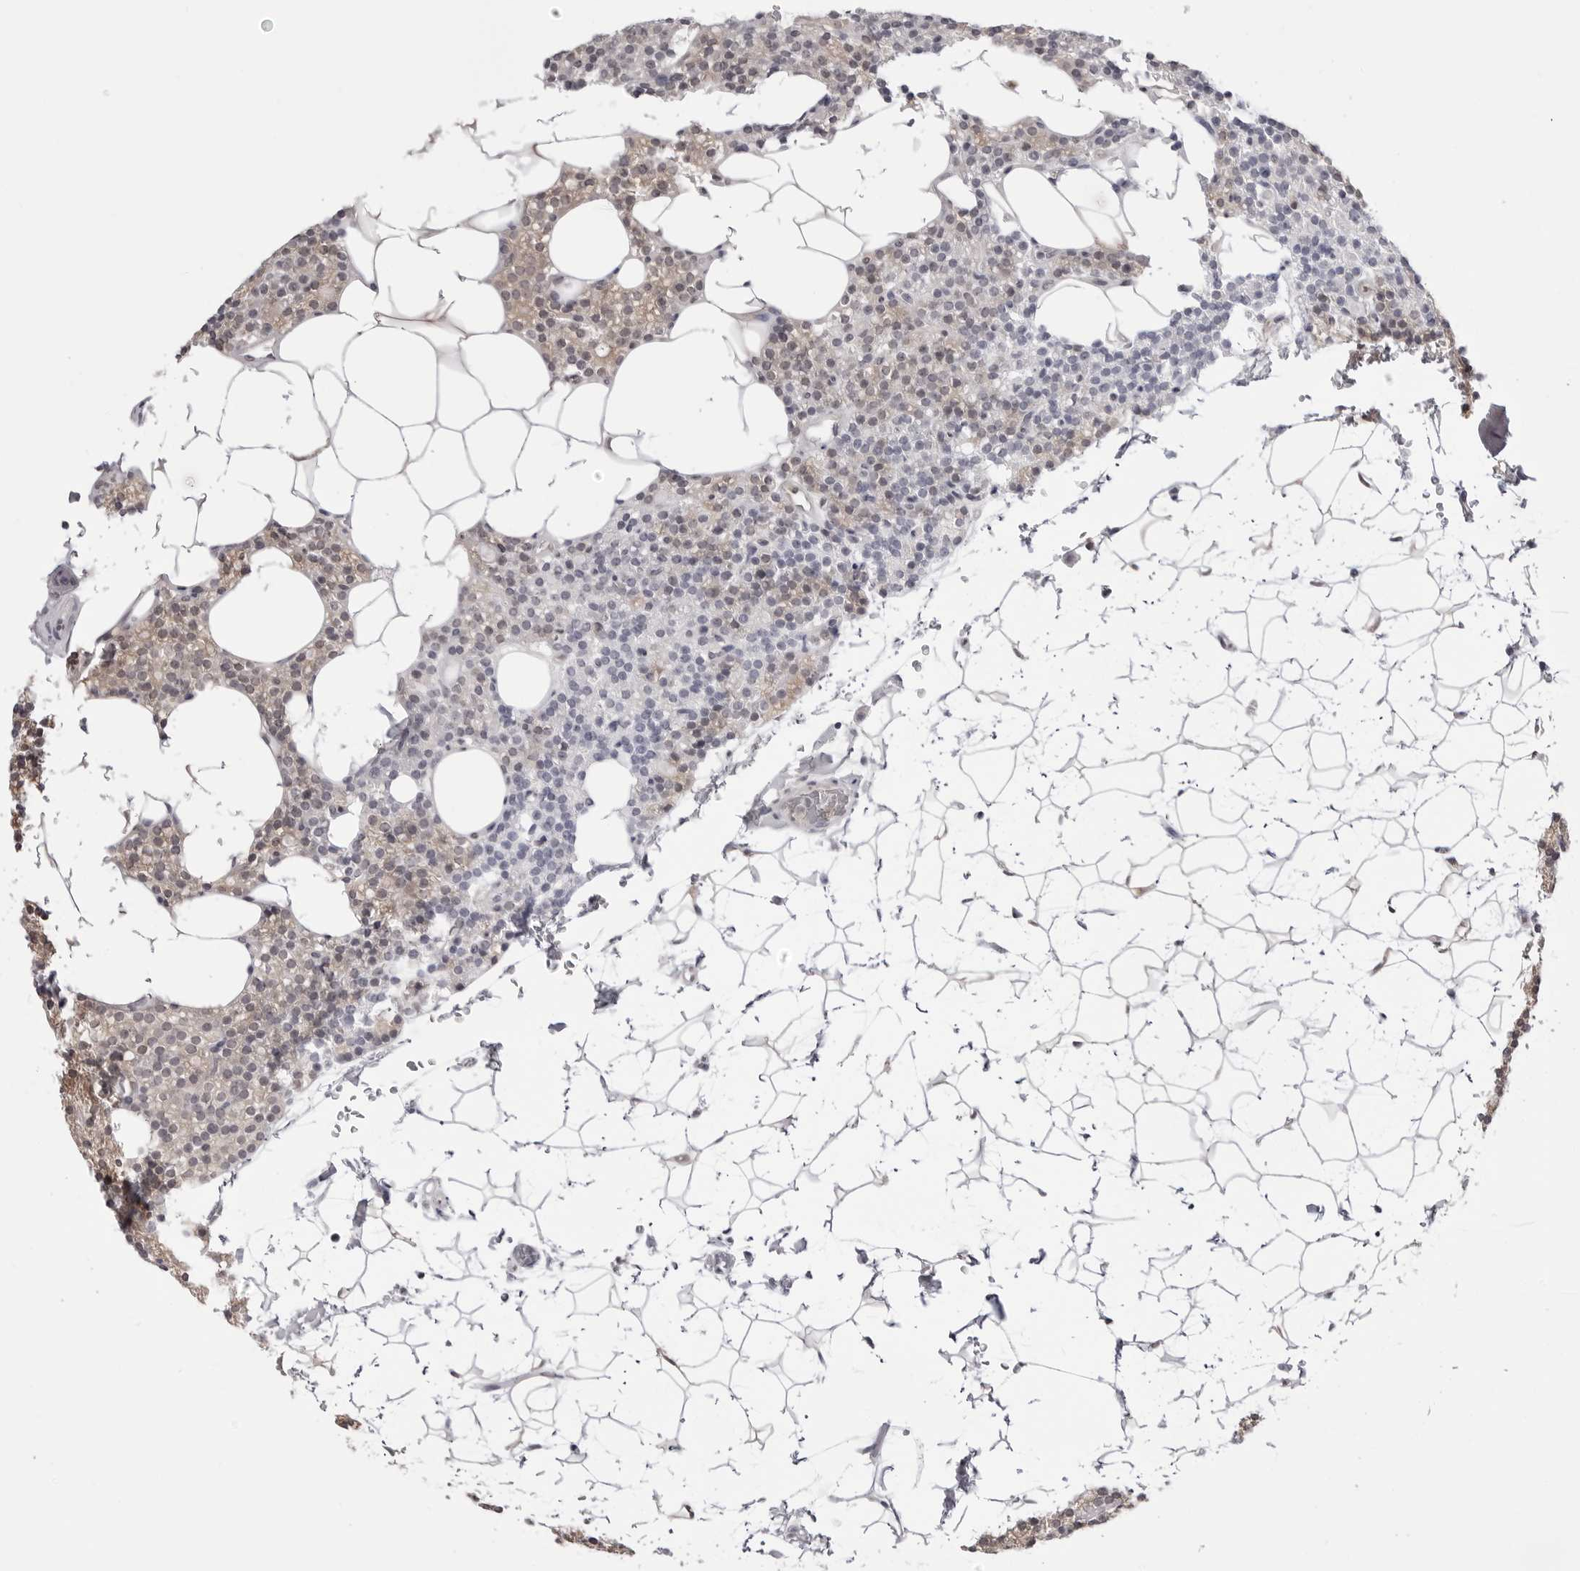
{"staining": {"intensity": "moderate", "quantity": "<25%", "location": "cytoplasmic/membranous"}, "tissue": "parathyroid gland", "cell_type": "Glandular cells", "image_type": "normal", "snomed": [{"axis": "morphology", "description": "Normal tissue, NOS"}, {"axis": "topography", "description": "Parathyroid gland"}], "caption": "Moderate cytoplasmic/membranous staining for a protein is seen in approximately <25% of glandular cells of normal parathyroid gland using immunohistochemistry (IHC).", "gene": "YWHAG", "patient": {"sex": "female", "age": 56}}